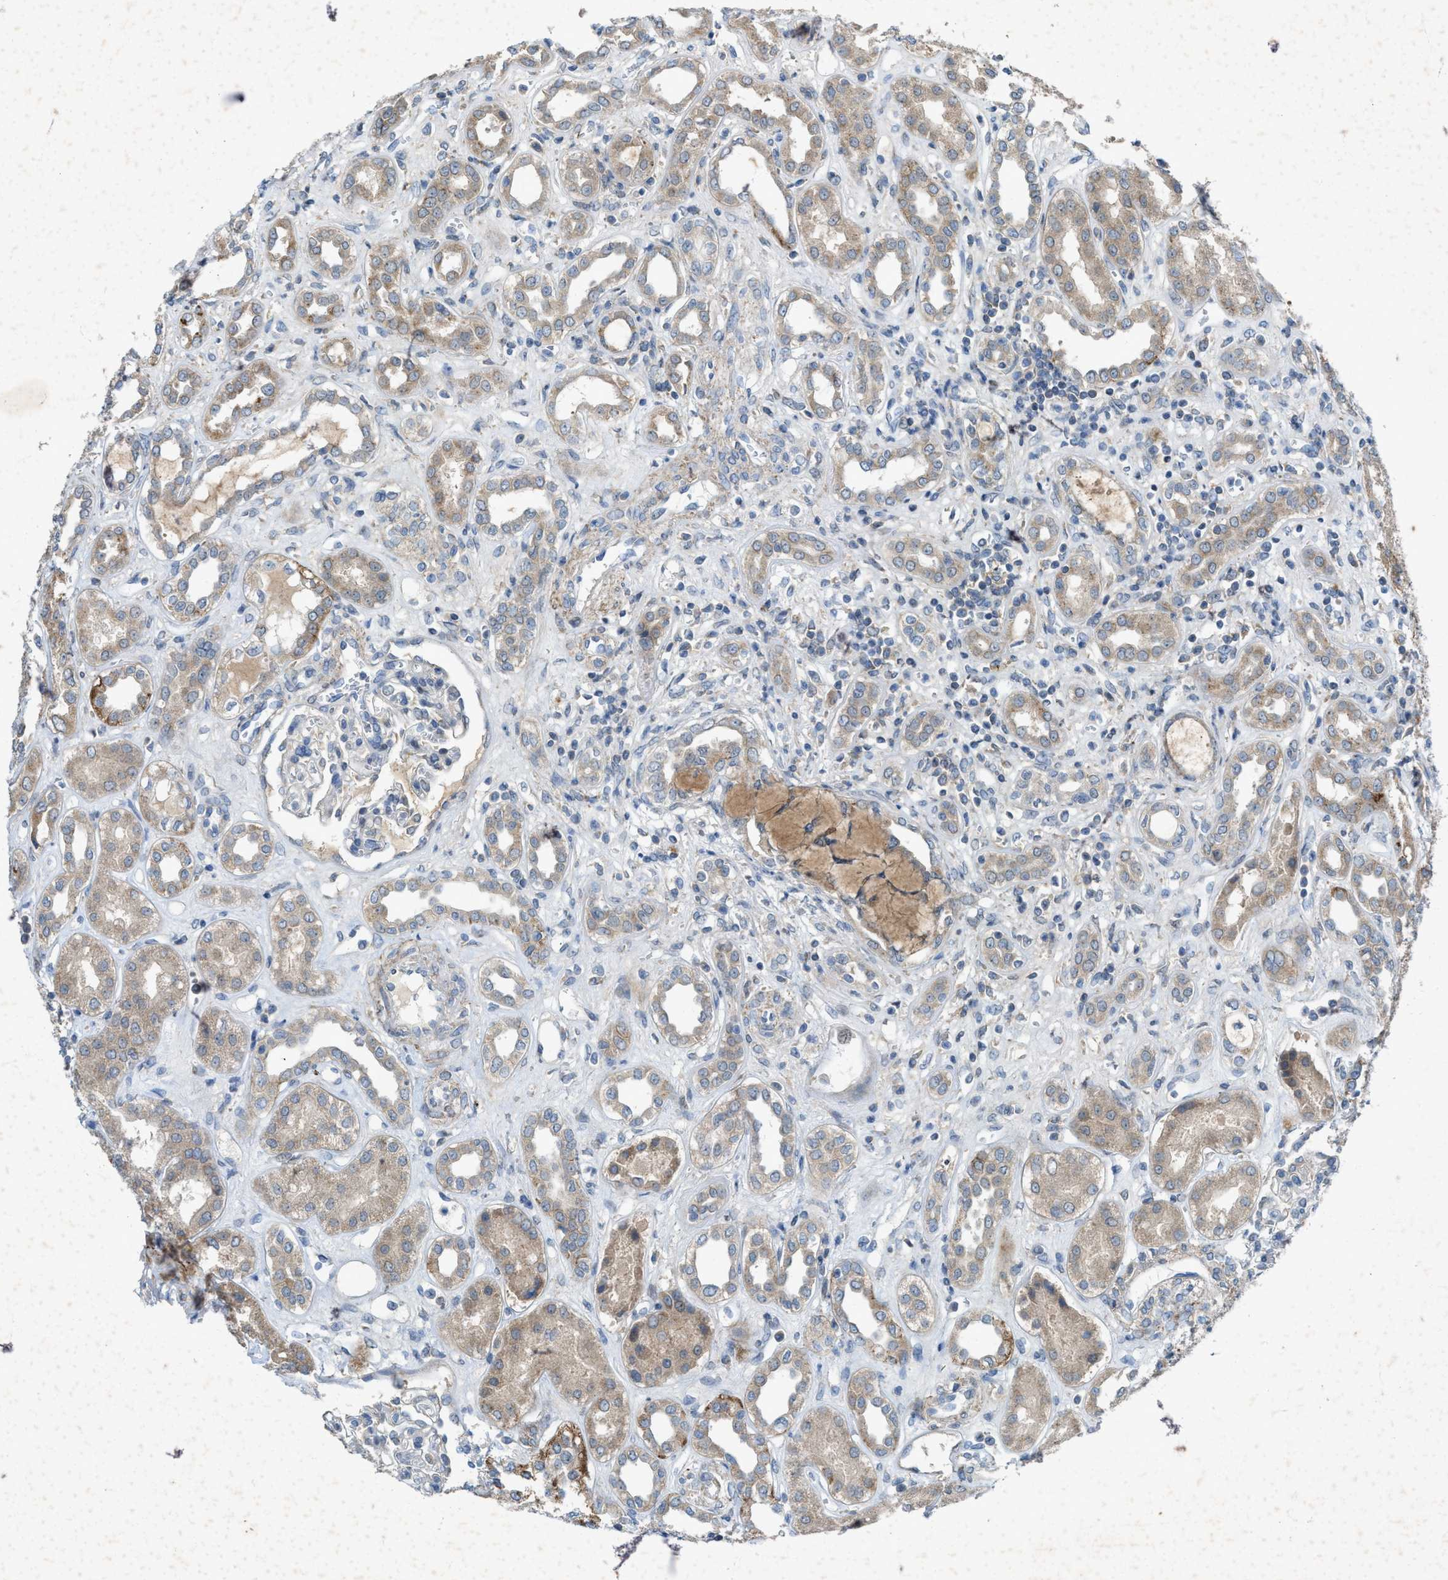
{"staining": {"intensity": "weak", "quantity": "<25%", "location": "cytoplasmic/membranous"}, "tissue": "kidney", "cell_type": "Cells in glomeruli", "image_type": "normal", "snomed": [{"axis": "morphology", "description": "Normal tissue, NOS"}, {"axis": "topography", "description": "Kidney"}], "caption": "Image shows no protein staining in cells in glomeruli of normal kidney.", "gene": "URGCP", "patient": {"sex": "male", "age": 59}}